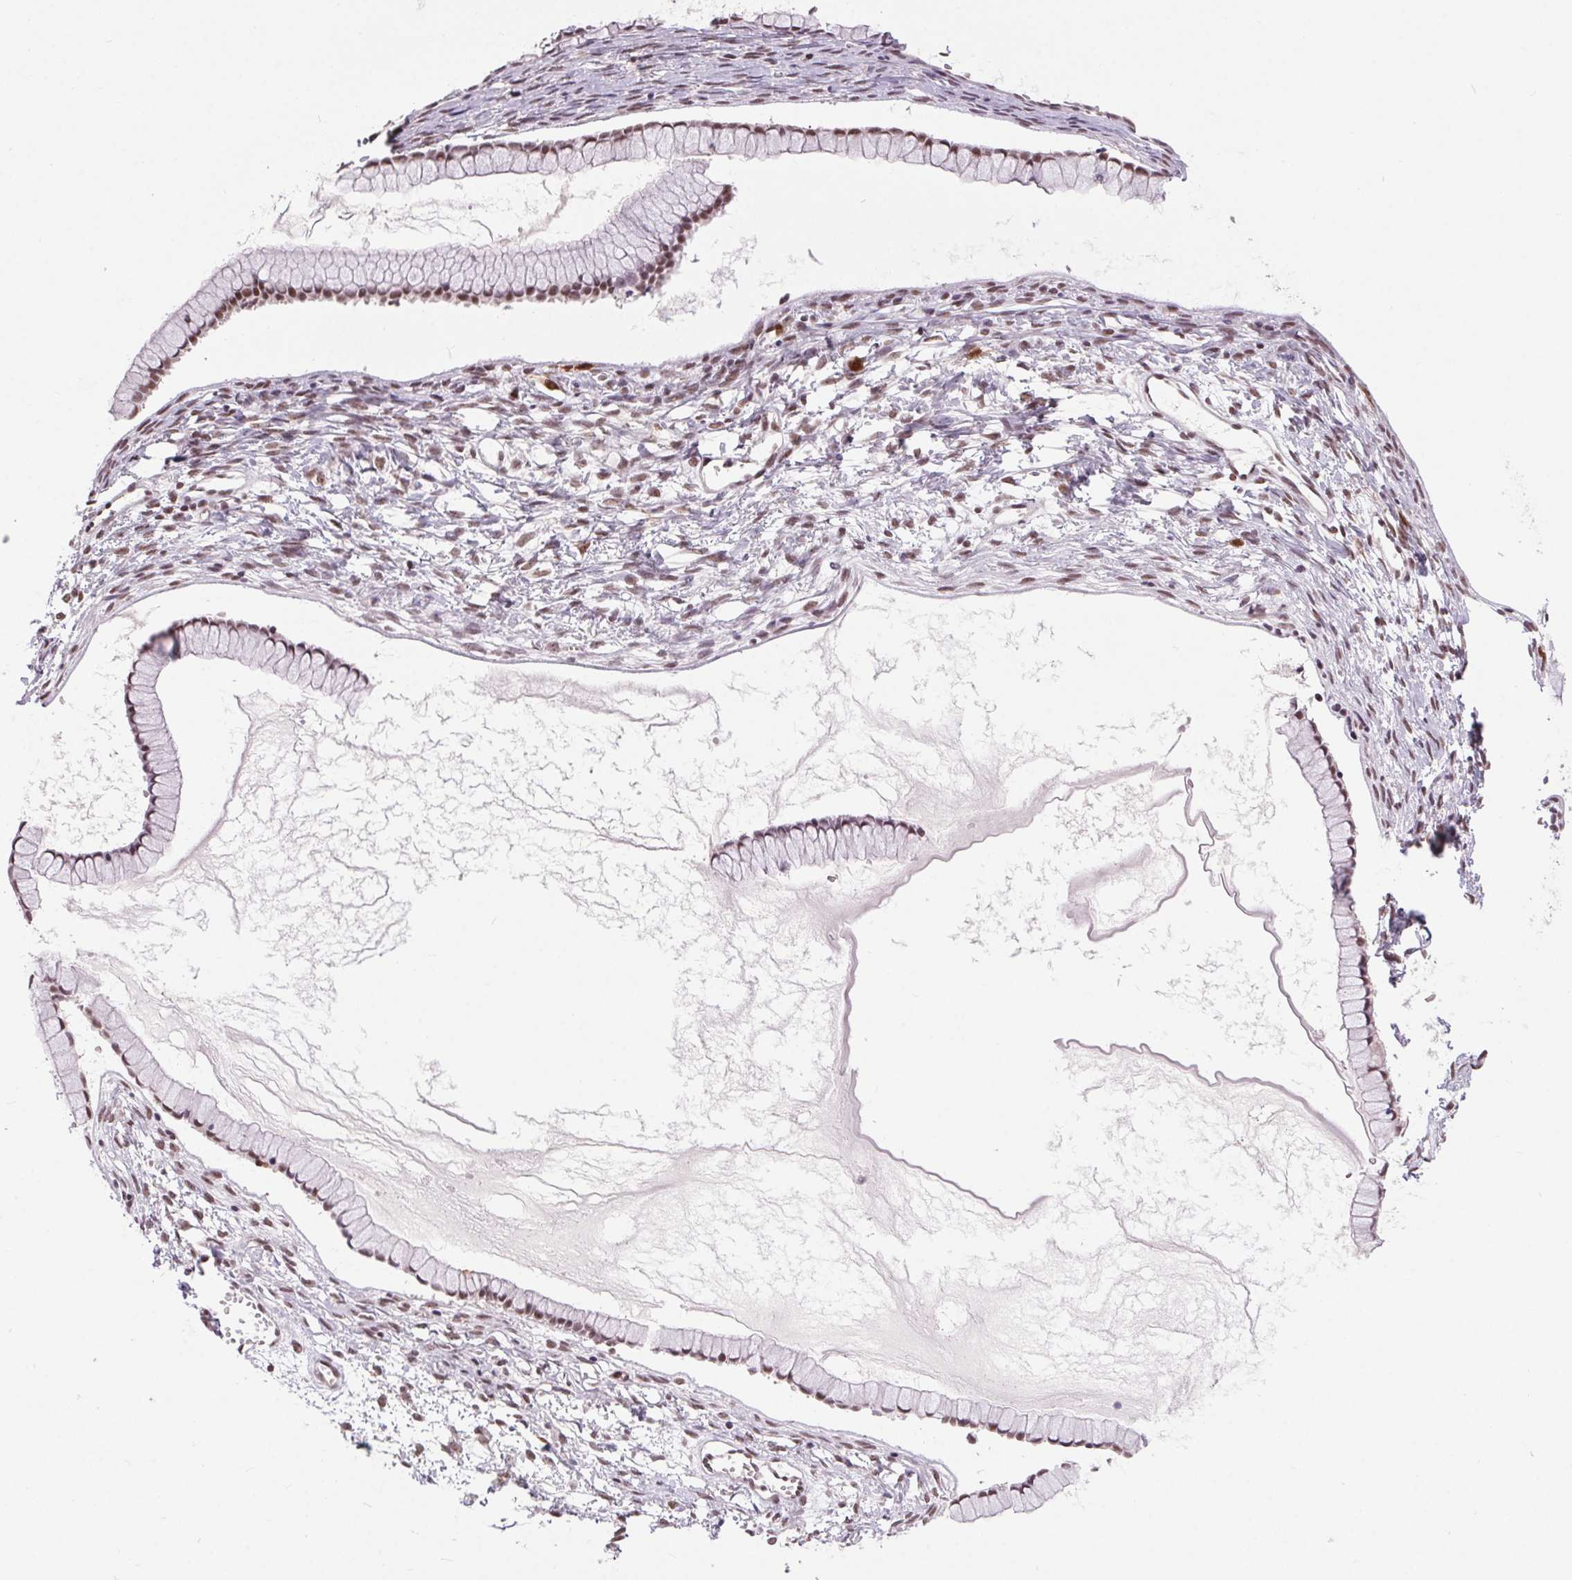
{"staining": {"intensity": "moderate", "quantity": ">75%", "location": "nuclear"}, "tissue": "ovarian cancer", "cell_type": "Tumor cells", "image_type": "cancer", "snomed": [{"axis": "morphology", "description": "Cystadenocarcinoma, mucinous, NOS"}, {"axis": "topography", "description": "Ovary"}], "caption": "The histopathology image displays staining of ovarian cancer, revealing moderate nuclear protein expression (brown color) within tumor cells.", "gene": "CD2BP2", "patient": {"sex": "female", "age": 41}}